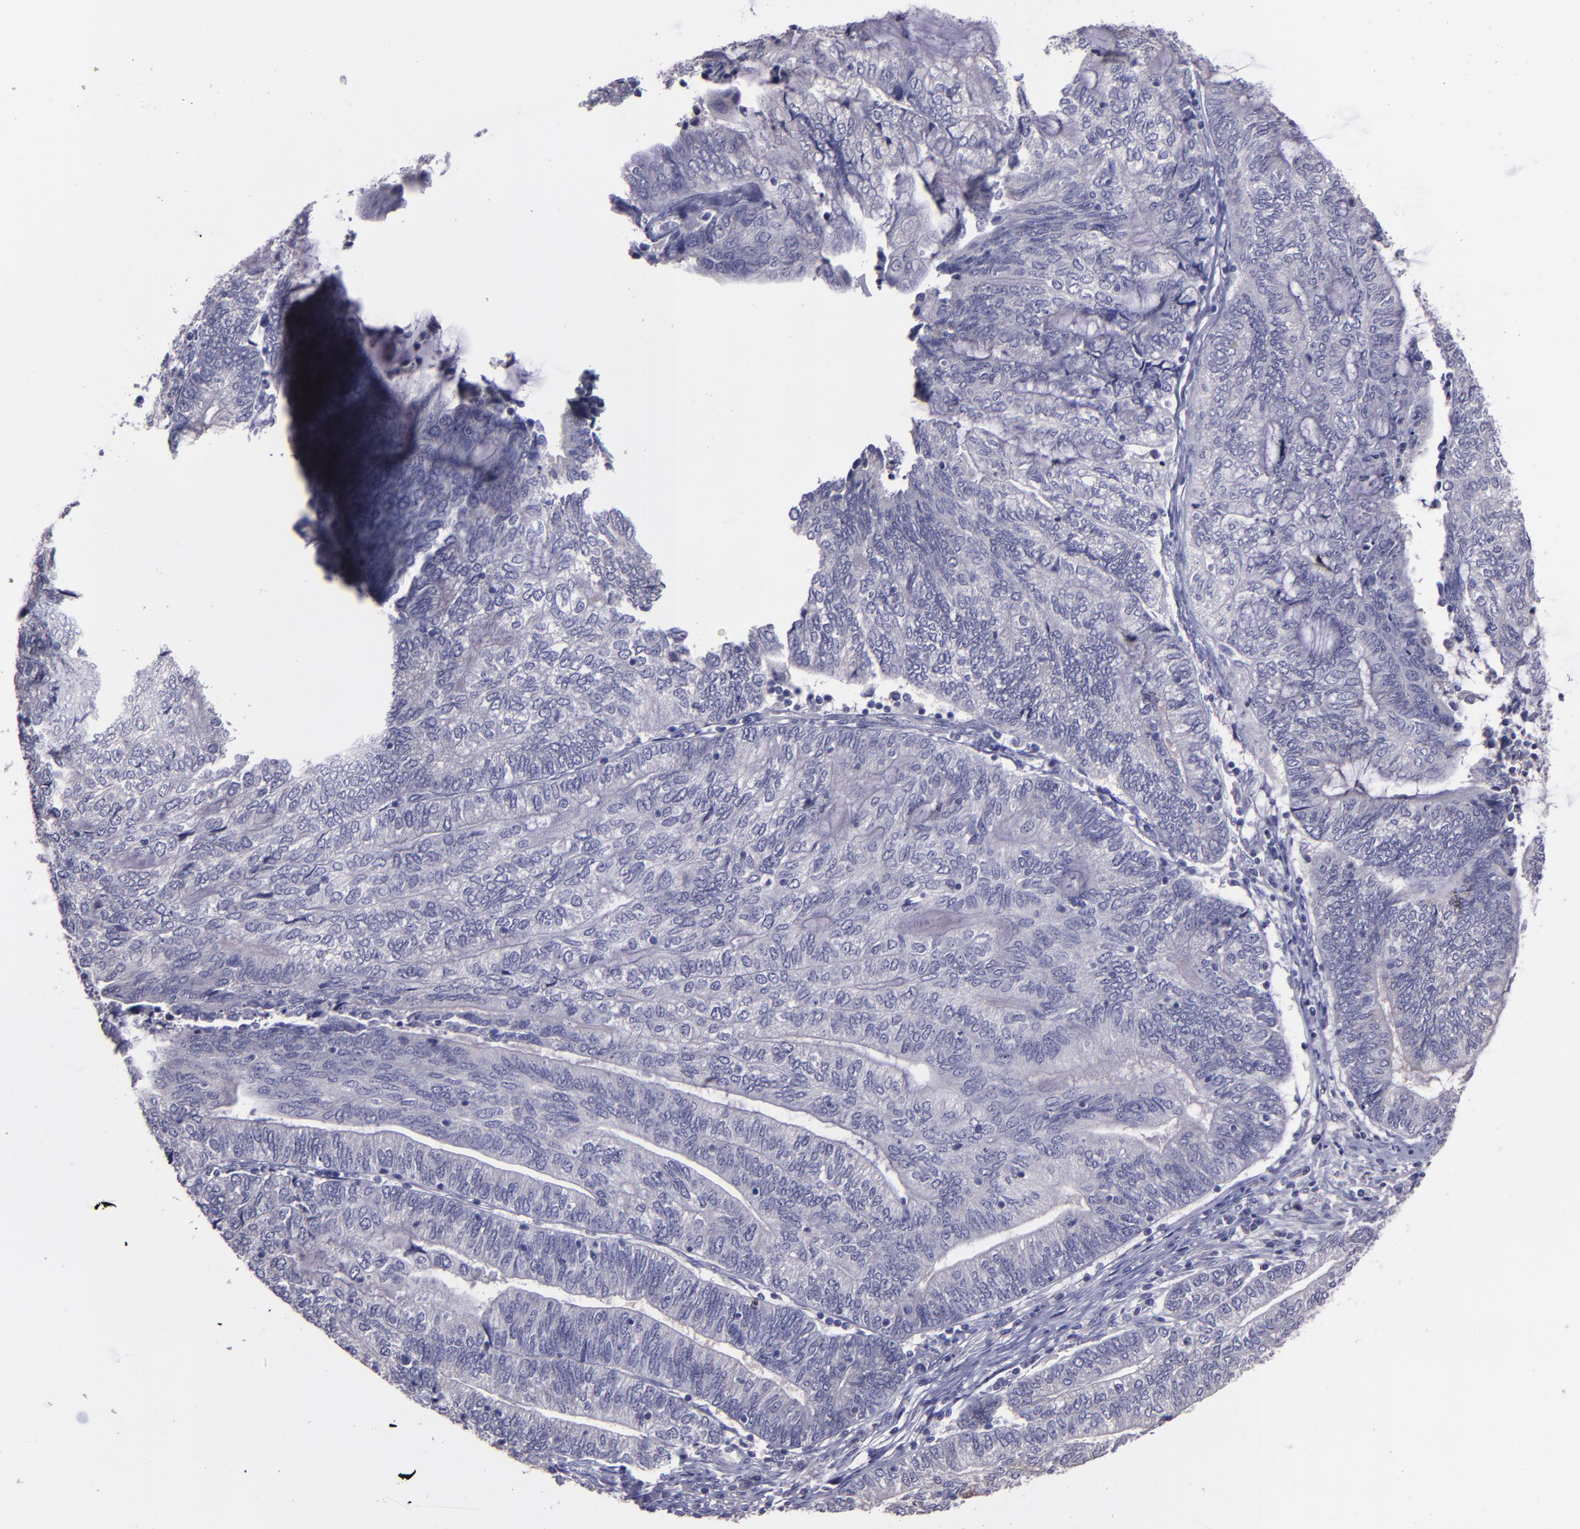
{"staining": {"intensity": "negative", "quantity": "none", "location": "none"}, "tissue": "endometrial cancer", "cell_type": "Tumor cells", "image_type": "cancer", "snomed": [{"axis": "morphology", "description": "Adenocarcinoma, NOS"}, {"axis": "topography", "description": "Uterus"}, {"axis": "topography", "description": "Endometrium"}], "caption": "Endometrial cancer (adenocarcinoma) was stained to show a protein in brown. There is no significant staining in tumor cells. (IHC, brightfield microscopy, high magnification).", "gene": "MASP1", "patient": {"sex": "female", "age": 70}}